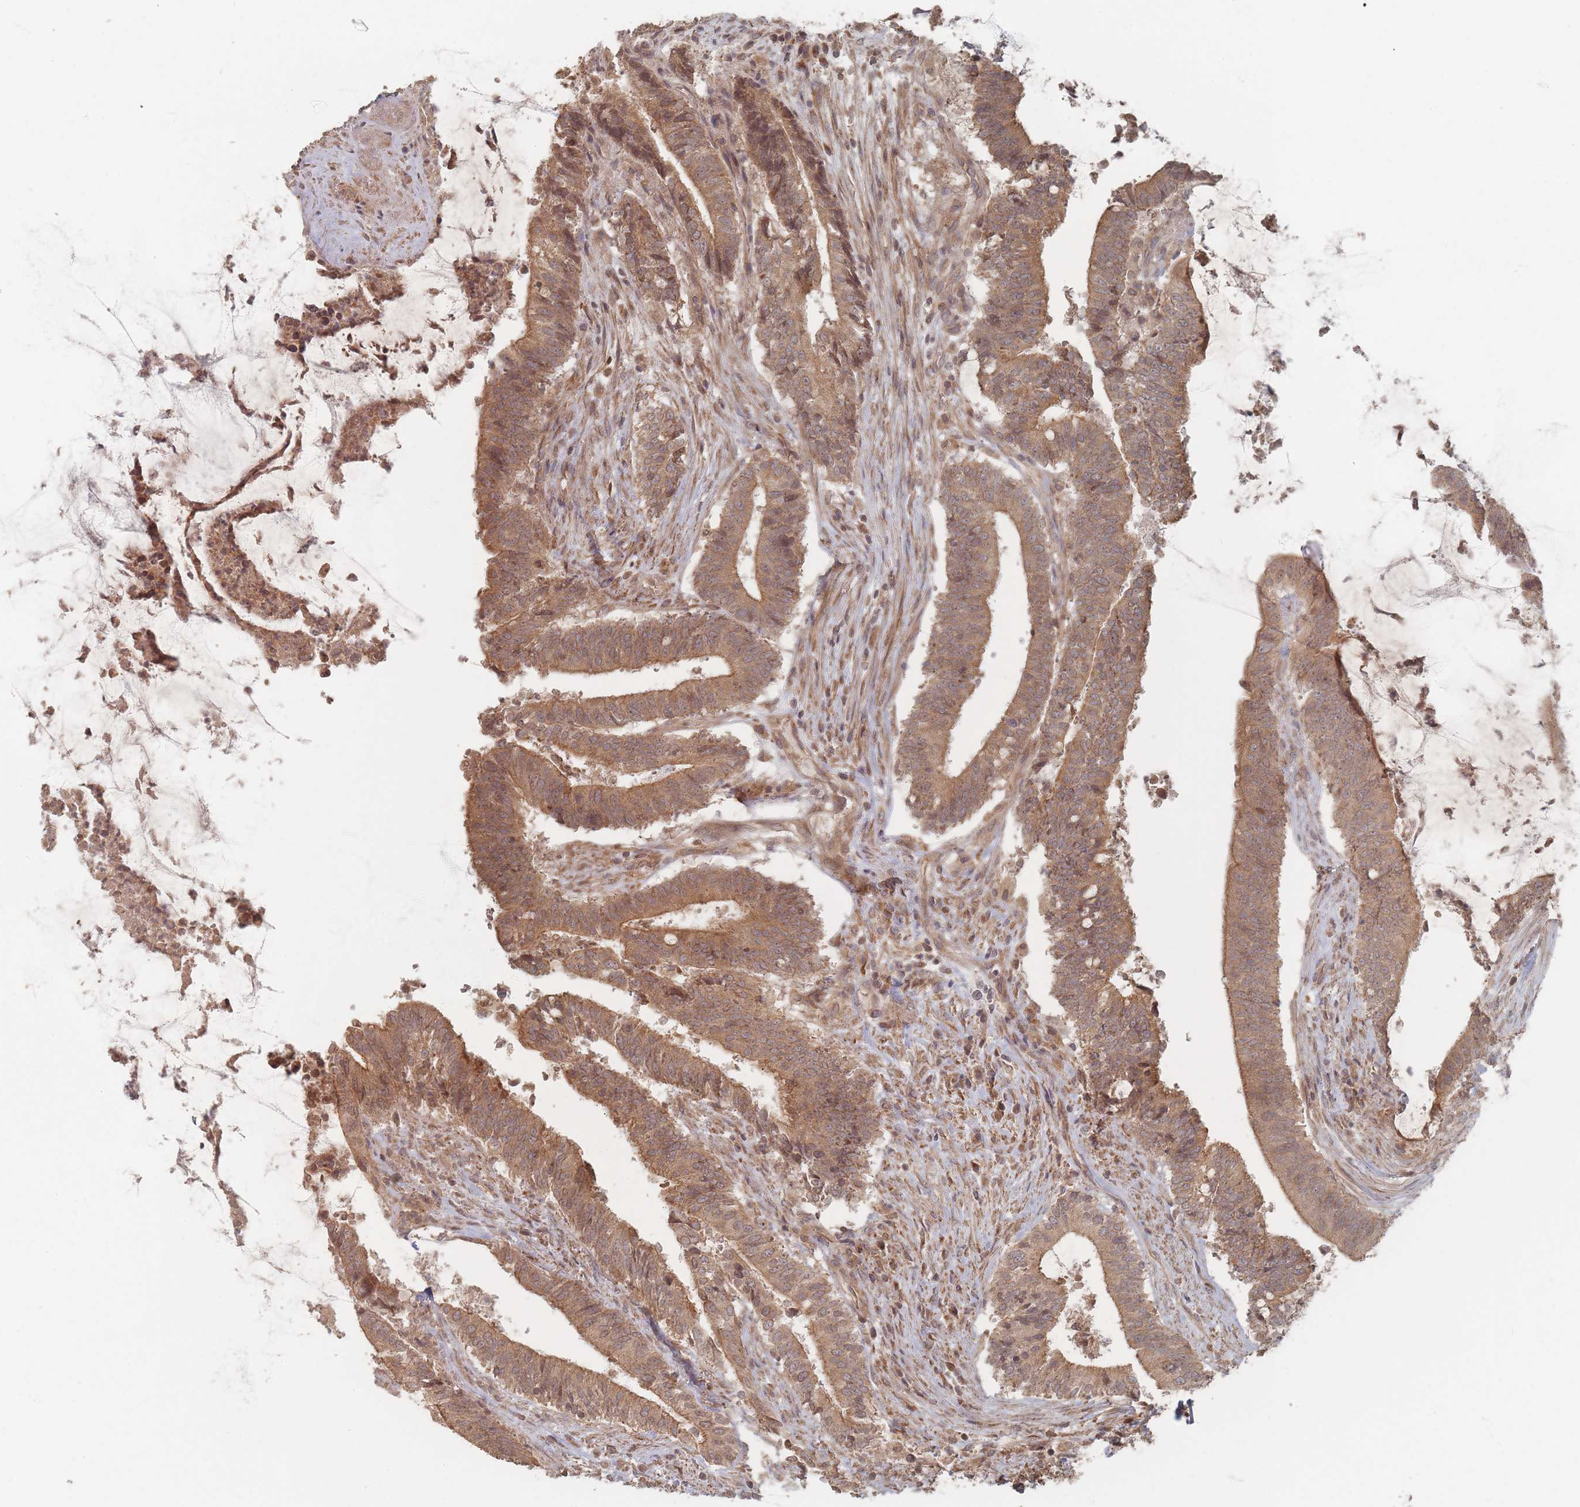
{"staining": {"intensity": "moderate", "quantity": ">75%", "location": "cytoplasmic/membranous"}, "tissue": "colorectal cancer", "cell_type": "Tumor cells", "image_type": "cancer", "snomed": [{"axis": "morphology", "description": "Adenocarcinoma, NOS"}, {"axis": "topography", "description": "Colon"}], "caption": "A high-resolution histopathology image shows immunohistochemistry staining of adenocarcinoma (colorectal), which shows moderate cytoplasmic/membranous expression in approximately >75% of tumor cells. (DAB = brown stain, brightfield microscopy at high magnification).", "gene": "GLE1", "patient": {"sex": "female", "age": 43}}